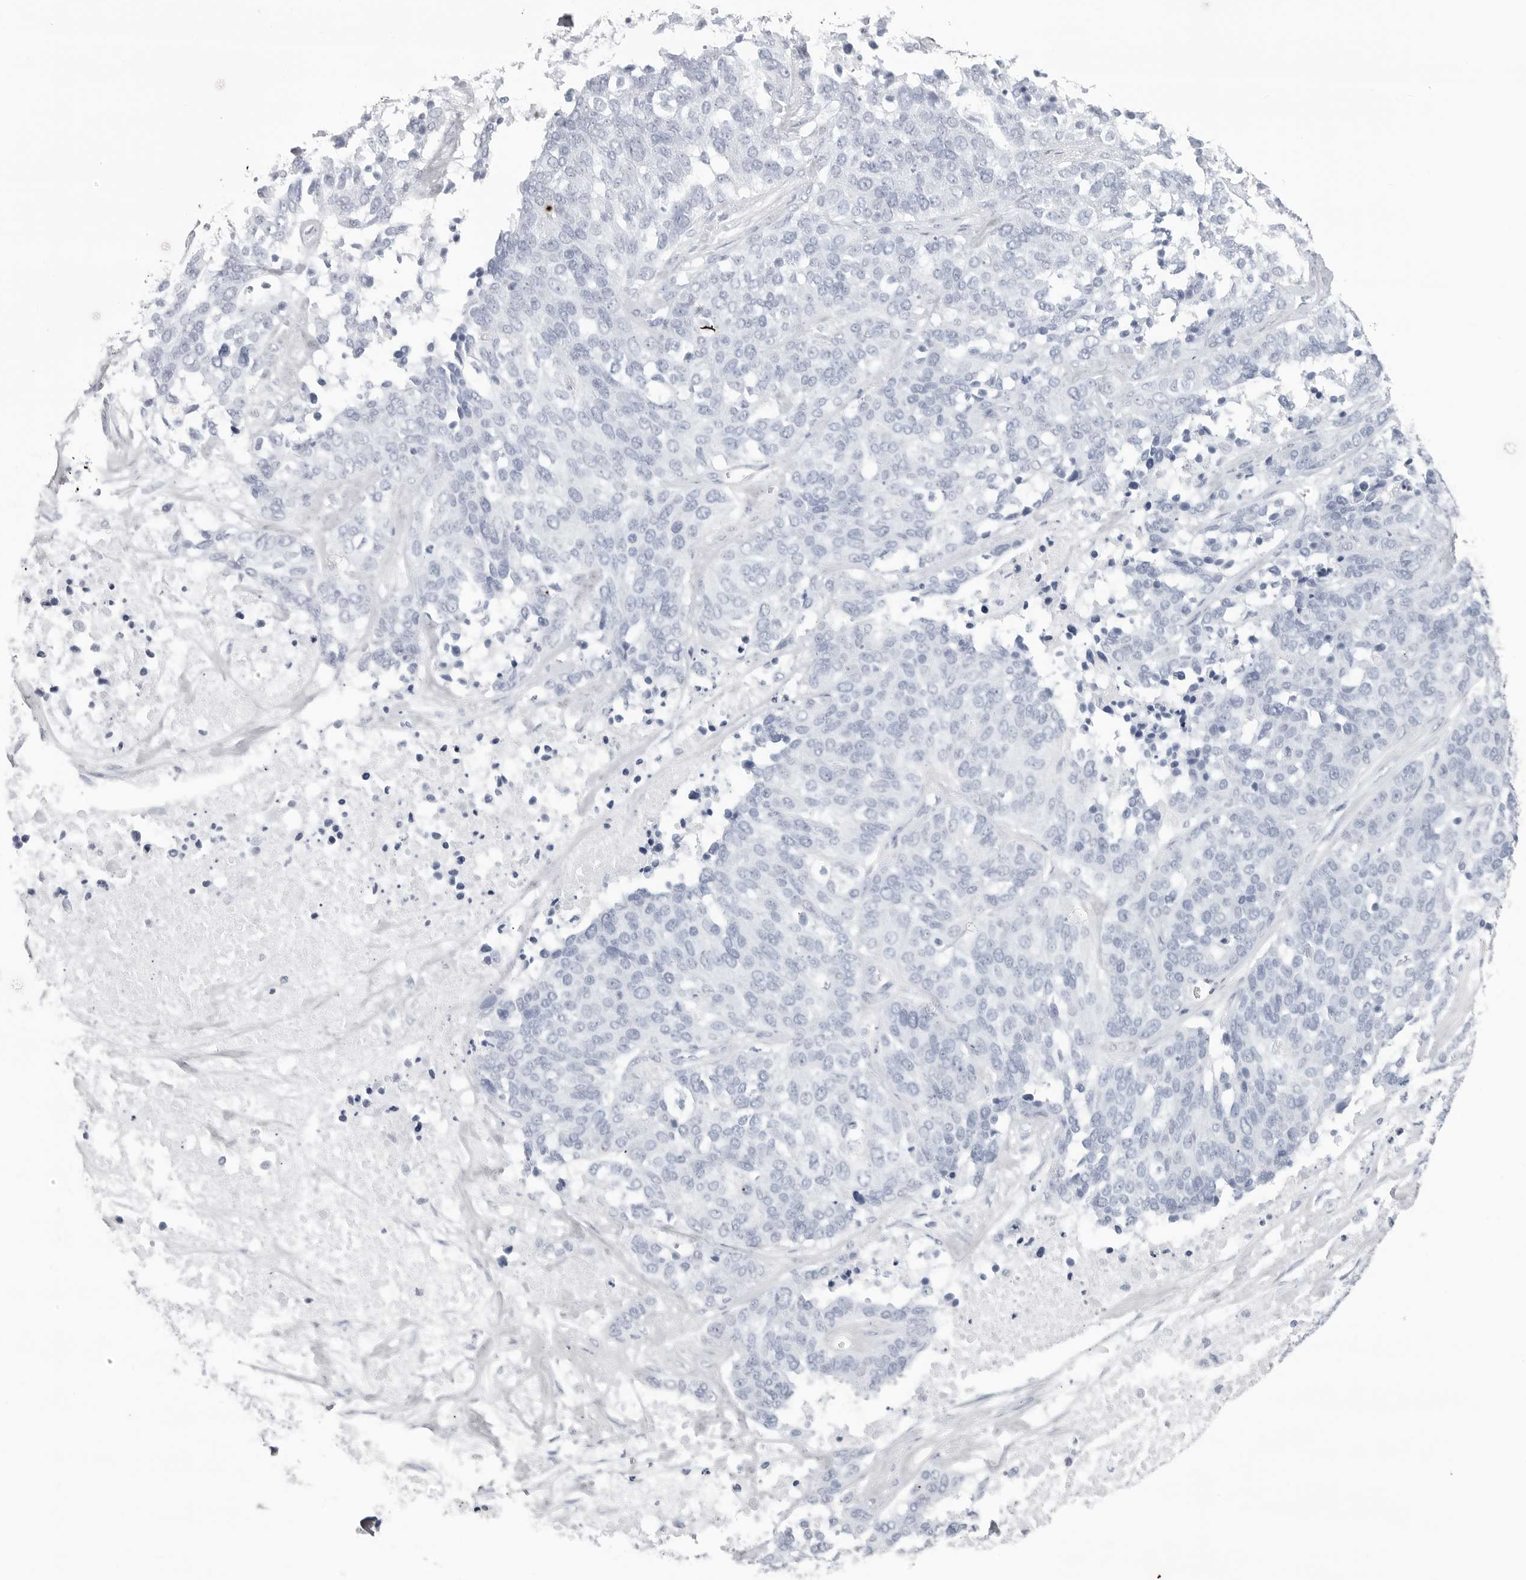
{"staining": {"intensity": "negative", "quantity": "none", "location": "none"}, "tissue": "ovarian cancer", "cell_type": "Tumor cells", "image_type": "cancer", "snomed": [{"axis": "morphology", "description": "Cystadenocarcinoma, serous, NOS"}, {"axis": "topography", "description": "Ovary"}], "caption": "A micrograph of human ovarian cancer (serous cystadenocarcinoma) is negative for staining in tumor cells.", "gene": "CST2", "patient": {"sex": "female", "age": 44}}